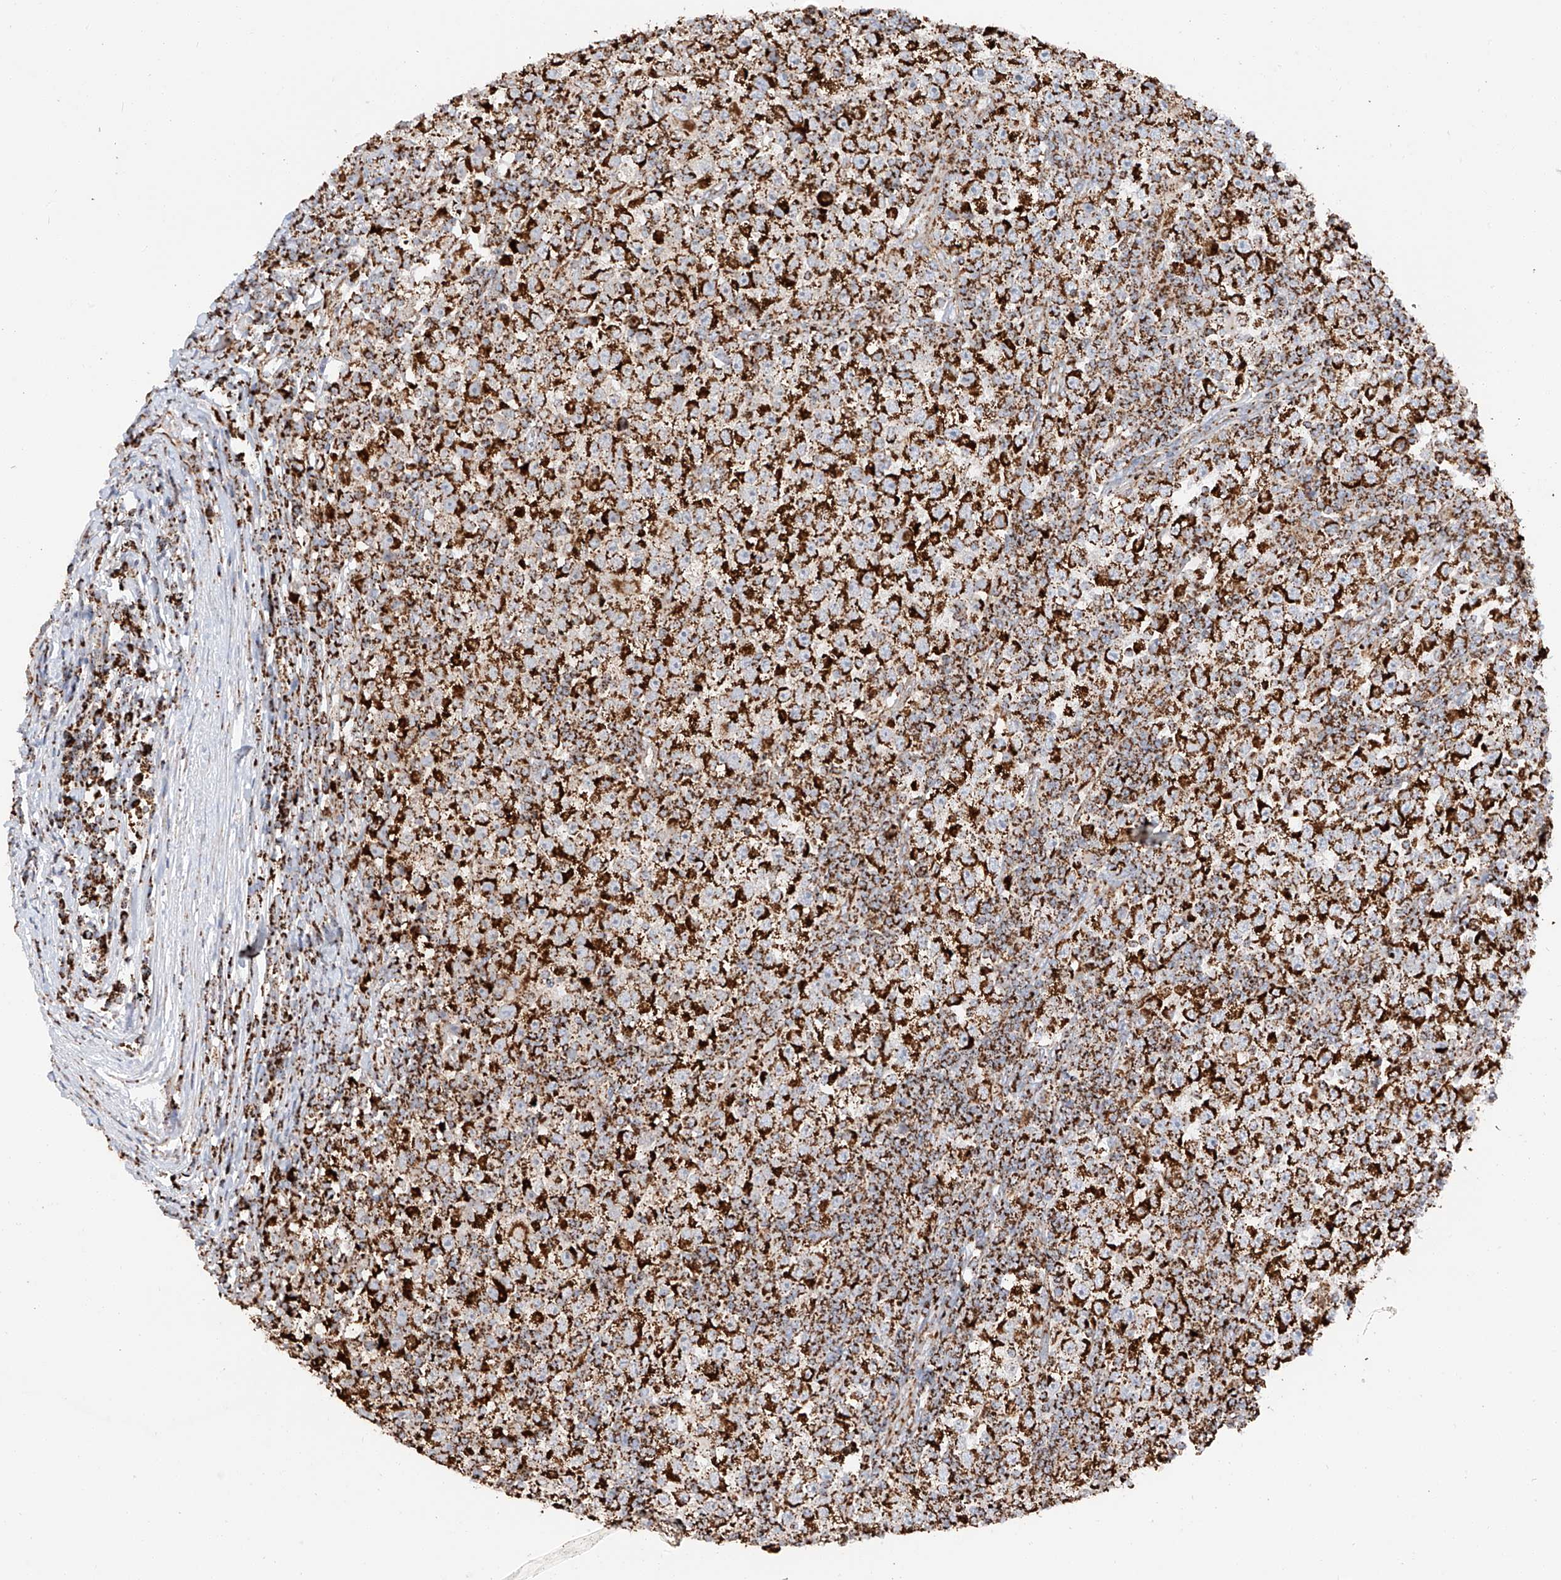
{"staining": {"intensity": "strong", "quantity": ">75%", "location": "cytoplasmic/membranous"}, "tissue": "testis cancer", "cell_type": "Tumor cells", "image_type": "cancer", "snomed": [{"axis": "morphology", "description": "Seminoma, NOS"}, {"axis": "topography", "description": "Testis"}], "caption": "Human seminoma (testis) stained for a protein (brown) reveals strong cytoplasmic/membranous positive staining in approximately >75% of tumor cells.", "gene": "TTC27", "patient": {"sex": "male", "age": 65}}